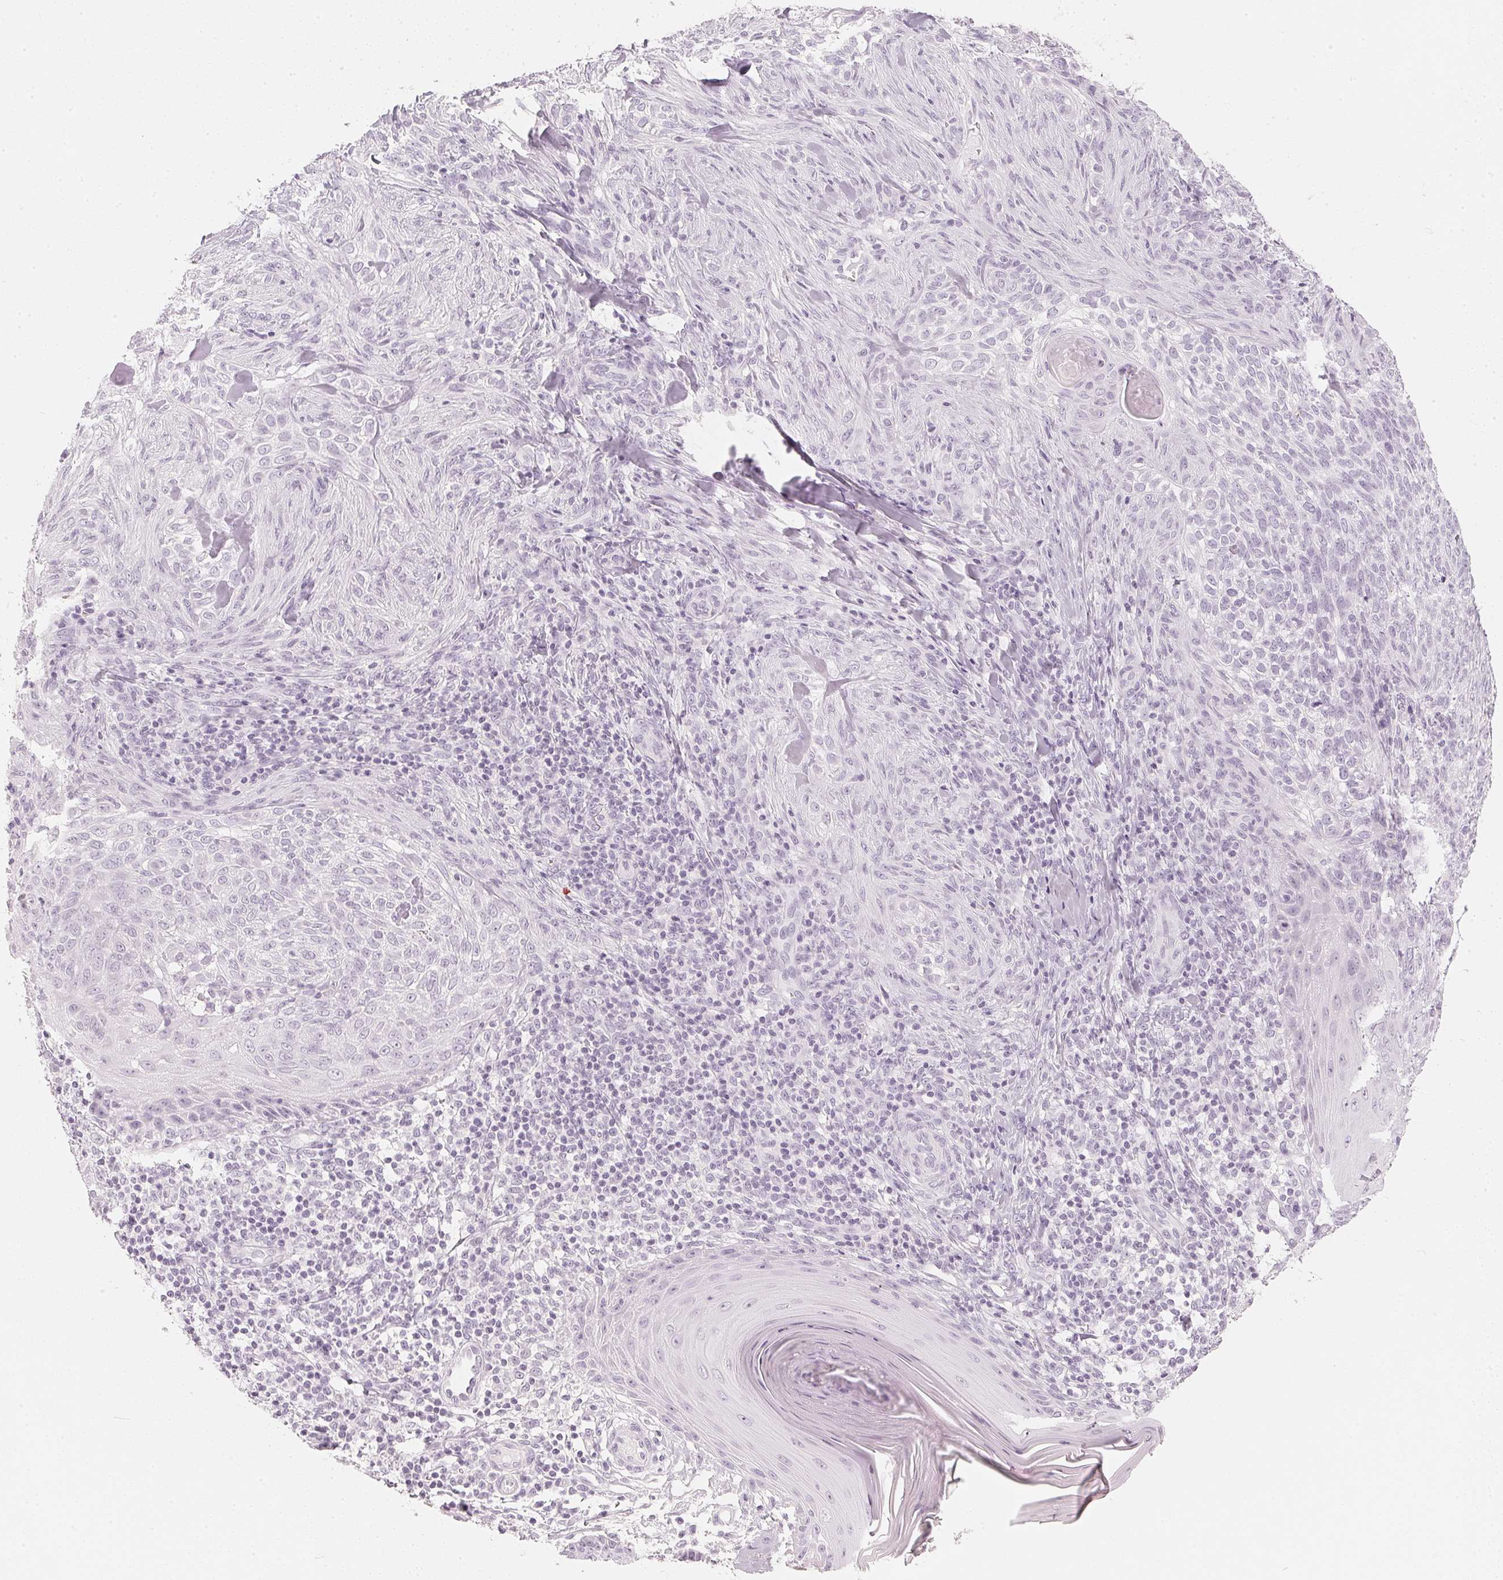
{"staining": {"intensity": "negative", "quantity": "none", "location": "none"}, "tissue": "skin cancer", "cell_type": "Tumor cells", "image_type": "cancer", "snomed": [{"axis": "morphology", "description": "Basal cell carcinoma"}, {"axis": "topography", "description": "Skin"}], "caption": "Tumor cells are negative for protein expression in human skin cancer. (DAB (3,3'-diaminobenzidine) immunohistochemistry (IHC) with hematoxylin counter stain).", "gene": "SLC22A8", "patient": {"sex": "female", "age": 48}}